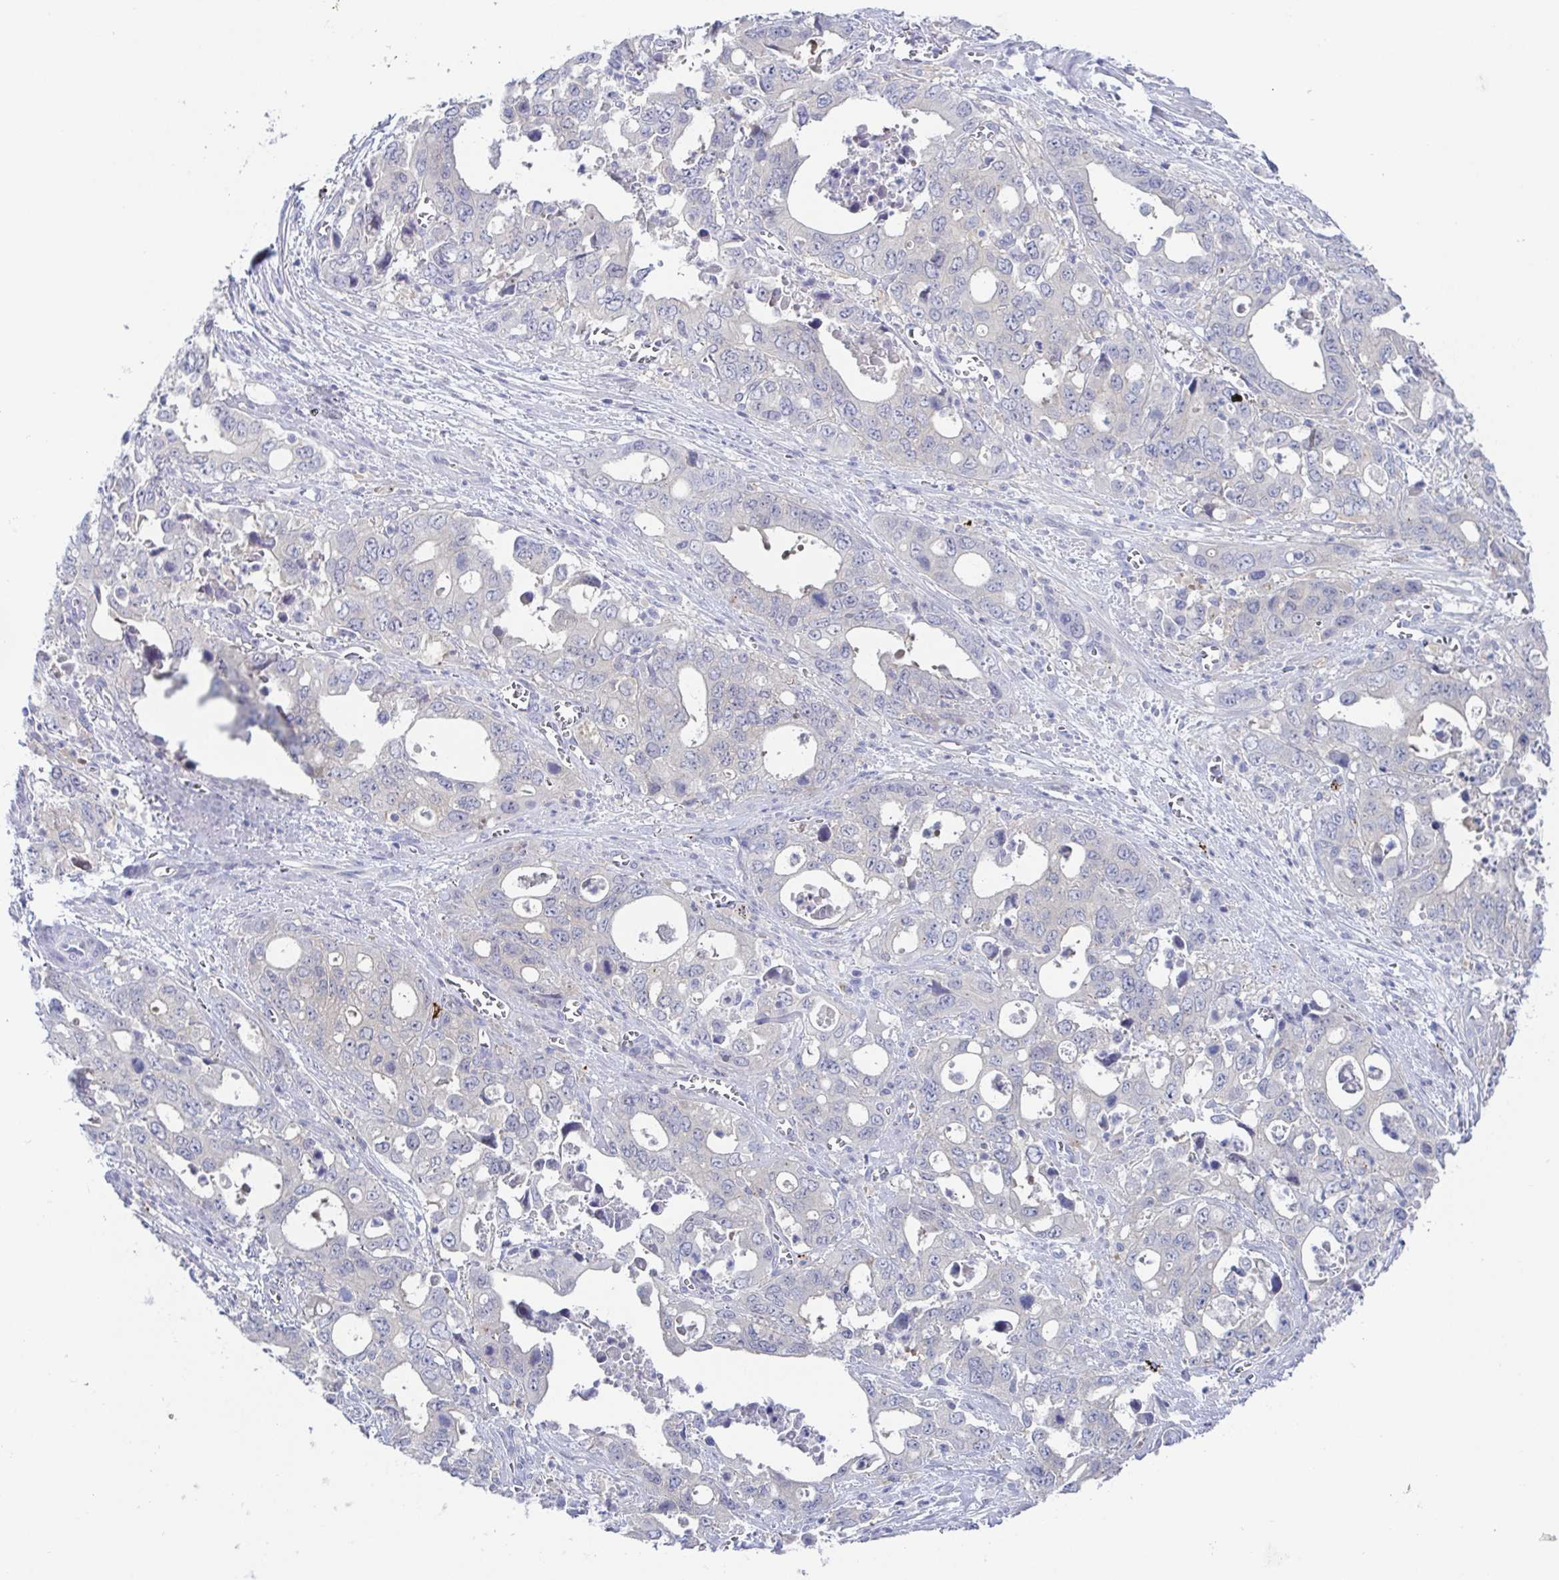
{"staining": {"intensity": "negative", "quantity": "none", "location": "none"}, "tissue": "stomach cancer", "cell_type": "Tumor cells", "image_type": "cancer", "snomed": [{"axis": "morphology", "description": "Adenocarcinoma, NOS"}, {"axis": "topography", "description": "Stomach, upper"}], "caption": "Adenocarcinoma (stomach) stained for a protein using immunohistochemistry shows no staining tumor cells.", "gene": "HTR2A", "patient": {"sex": "male", "age": 74}}